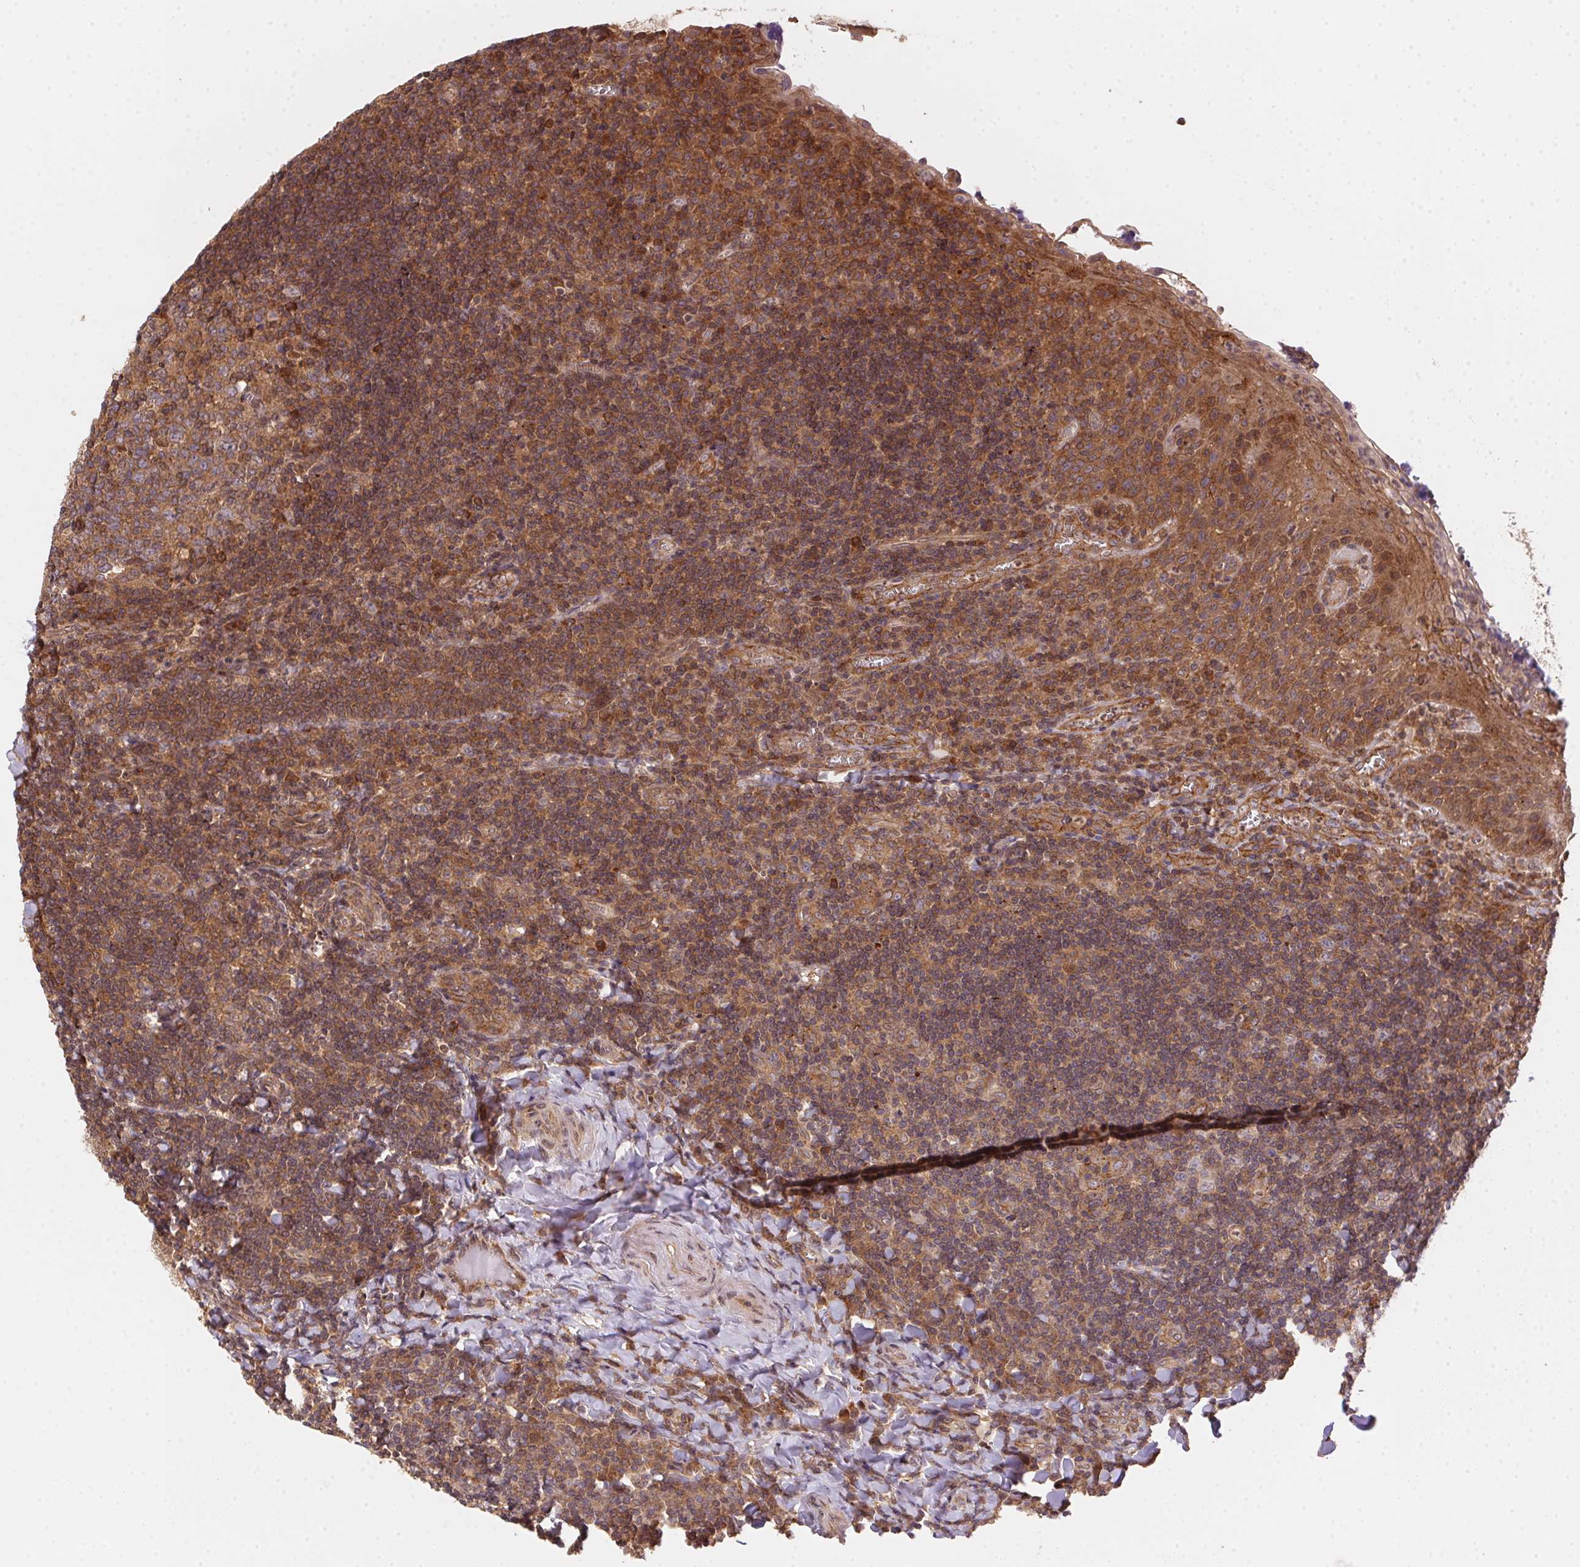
{"staining": {"intensity": "weak", "quantity": ">75%", "location": "cytoplasmic/membranous"}, "tissue": "tonsil", "cell_type": "Germinal center cells", "image_type": "normal", "snomed": [{"axis": "morphology", "description": "Normal tissue, NOS"}, {"axis": "morphology", "description": "Inflammation, NOS"}, {"axis": "topography", "description": "Tonsil"}], "caption": "Tonsil stained for a protein shows weak cytoplasmic/membranous positivity in germinal center cells. (DAB IHC, brown staining for protein, blue staining for nuclei).", "gene": "MEX3D", "patient": {"sex": "female", "age": 31}}